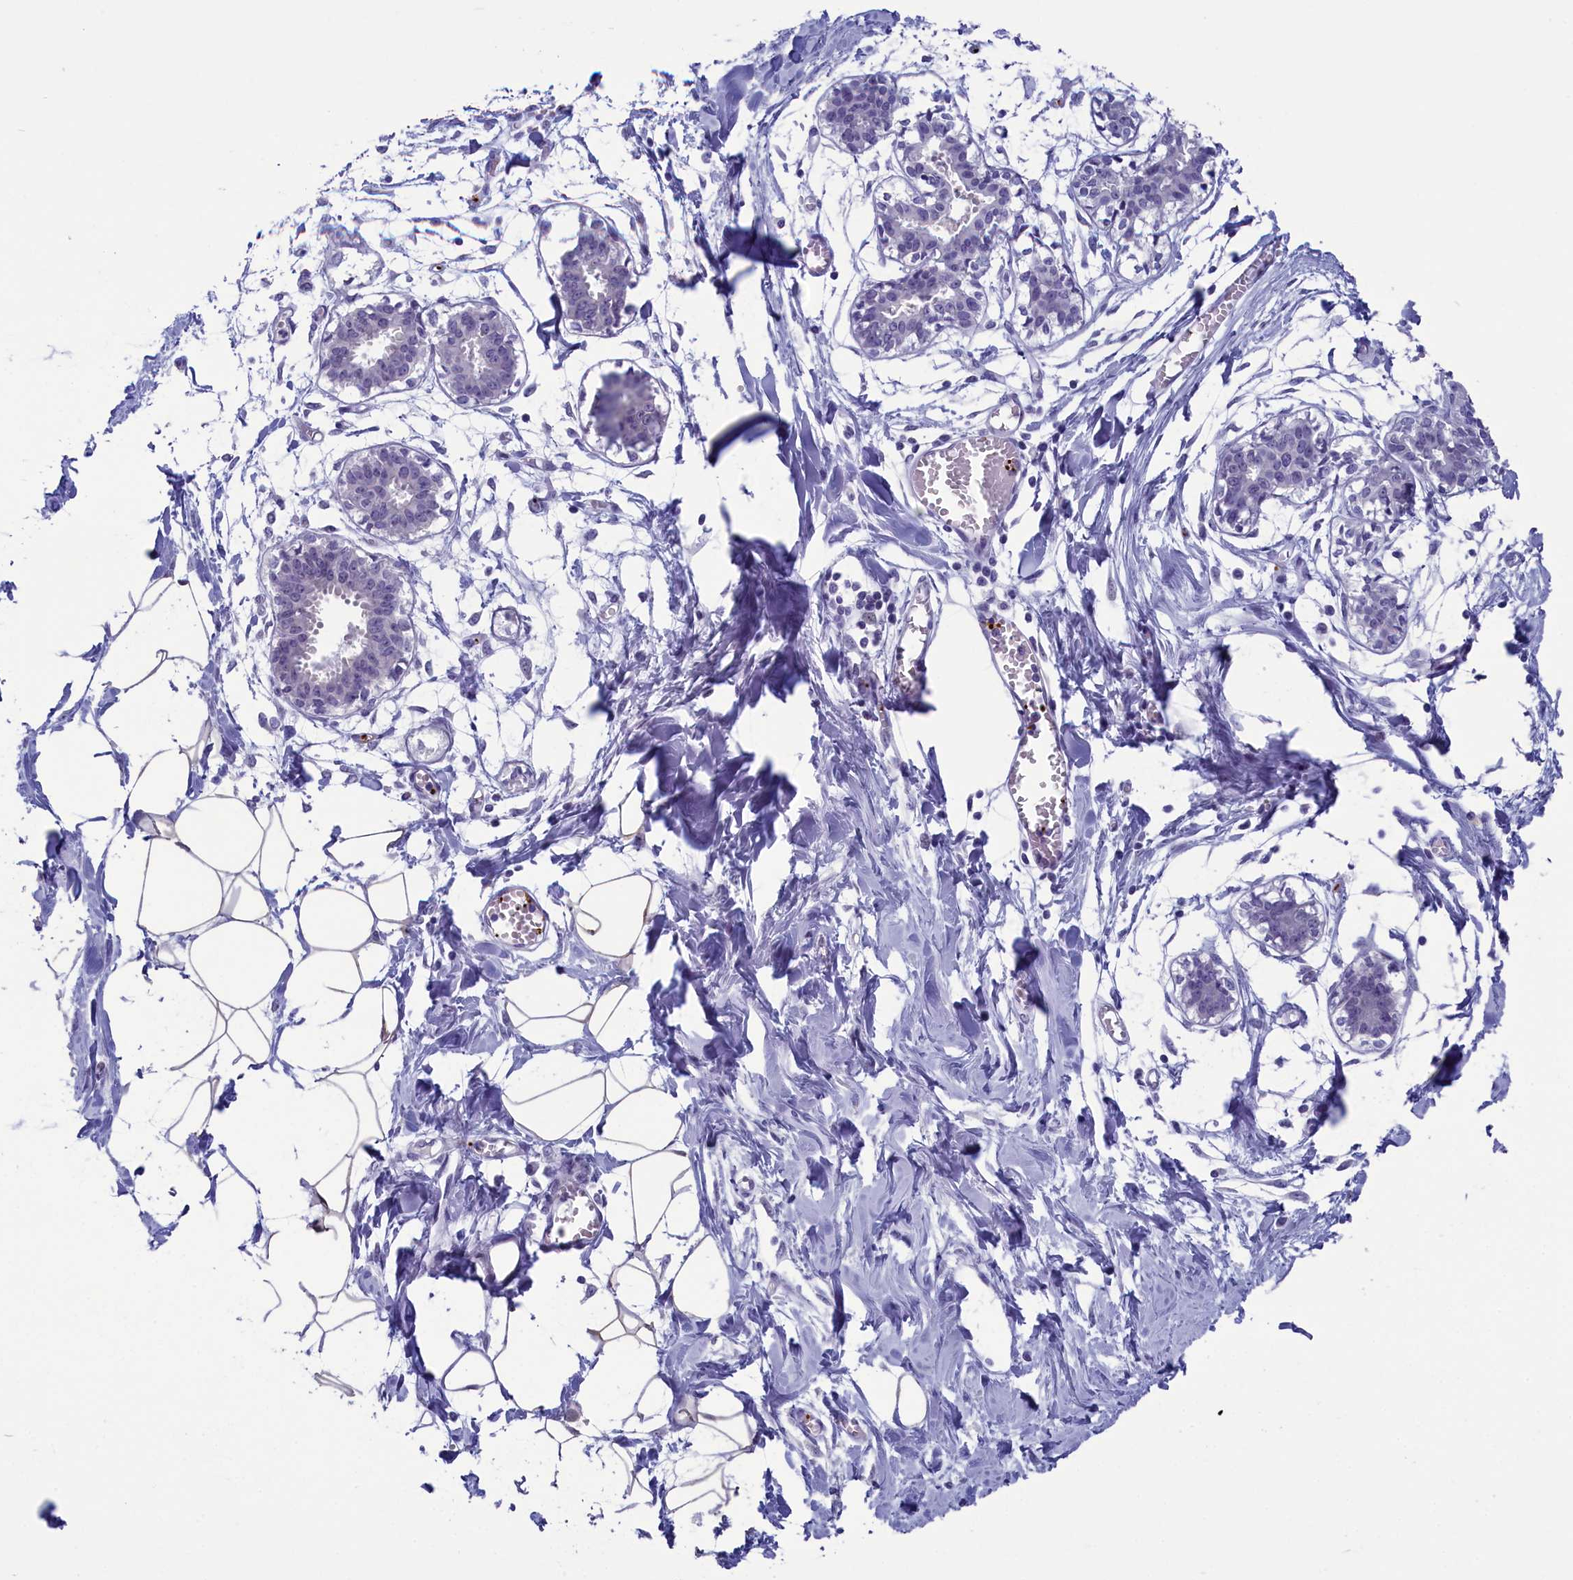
{"staining": {"intensity": "negative", "quantity": "none", "location": "none"}, "tissue": "breast", "cell_type": "Adipocytes", "image_type": "normal", "snomed": [{"axis": "morphology", "description": "Normal tissue, NOS"}, {"axis": "topography", "description": "Breast"}], "caption": "An immunohistochemistry (IHC) histopathology image of benign breast is shown. There is no staining in adipocytes of breast. The staining was performed using DAB to visualize the protein expression in brown, while the nuclei were stained in blue with hematoxylin (Magnification: 20x).", "gene": "AIFM2", "patient": {"sex": "female", "age": 27}}